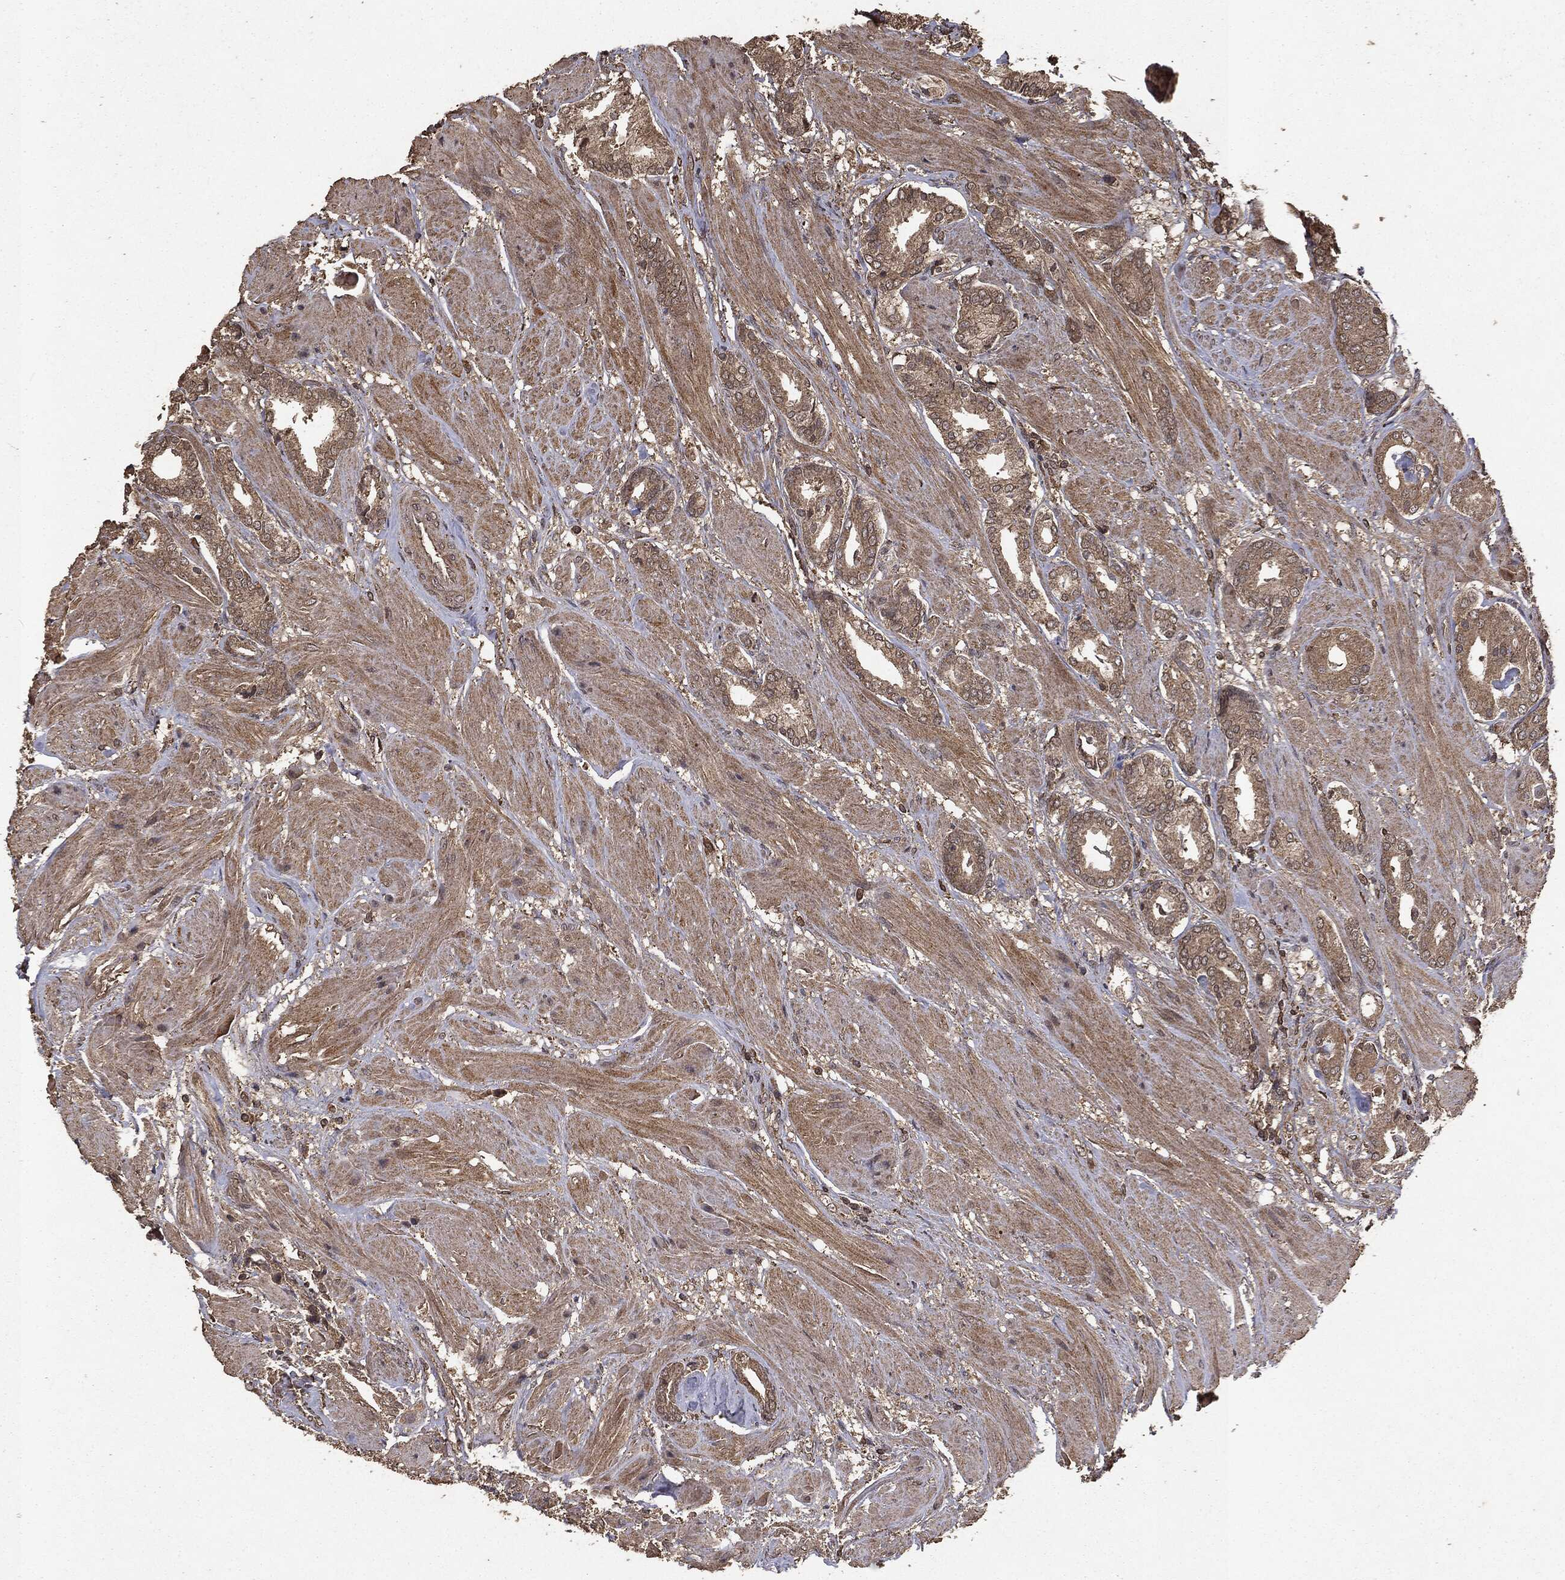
{"staining": {"intensity": "moderate", "quantity": ">75%", "location": "cytoplasmic/membranous"}, "tissue": "prostate cancer", "cell_type": "Tumor cells", "image_type": "cancer", "snomed": [{"axis": "morphology", "description": "Adenocarcinoma, High grade"}, {"axis": "topography", "description": "Prostate"}], "caption": "Brown immunohistochemical staining in human prostate cancer (adenocarcinoma (high-grade)) reveals moderate cytoplasmic/membranous staining in about >75% of tumor cells.", "gene": "NME1", "patient": {"sex": "male", "age": 56}}